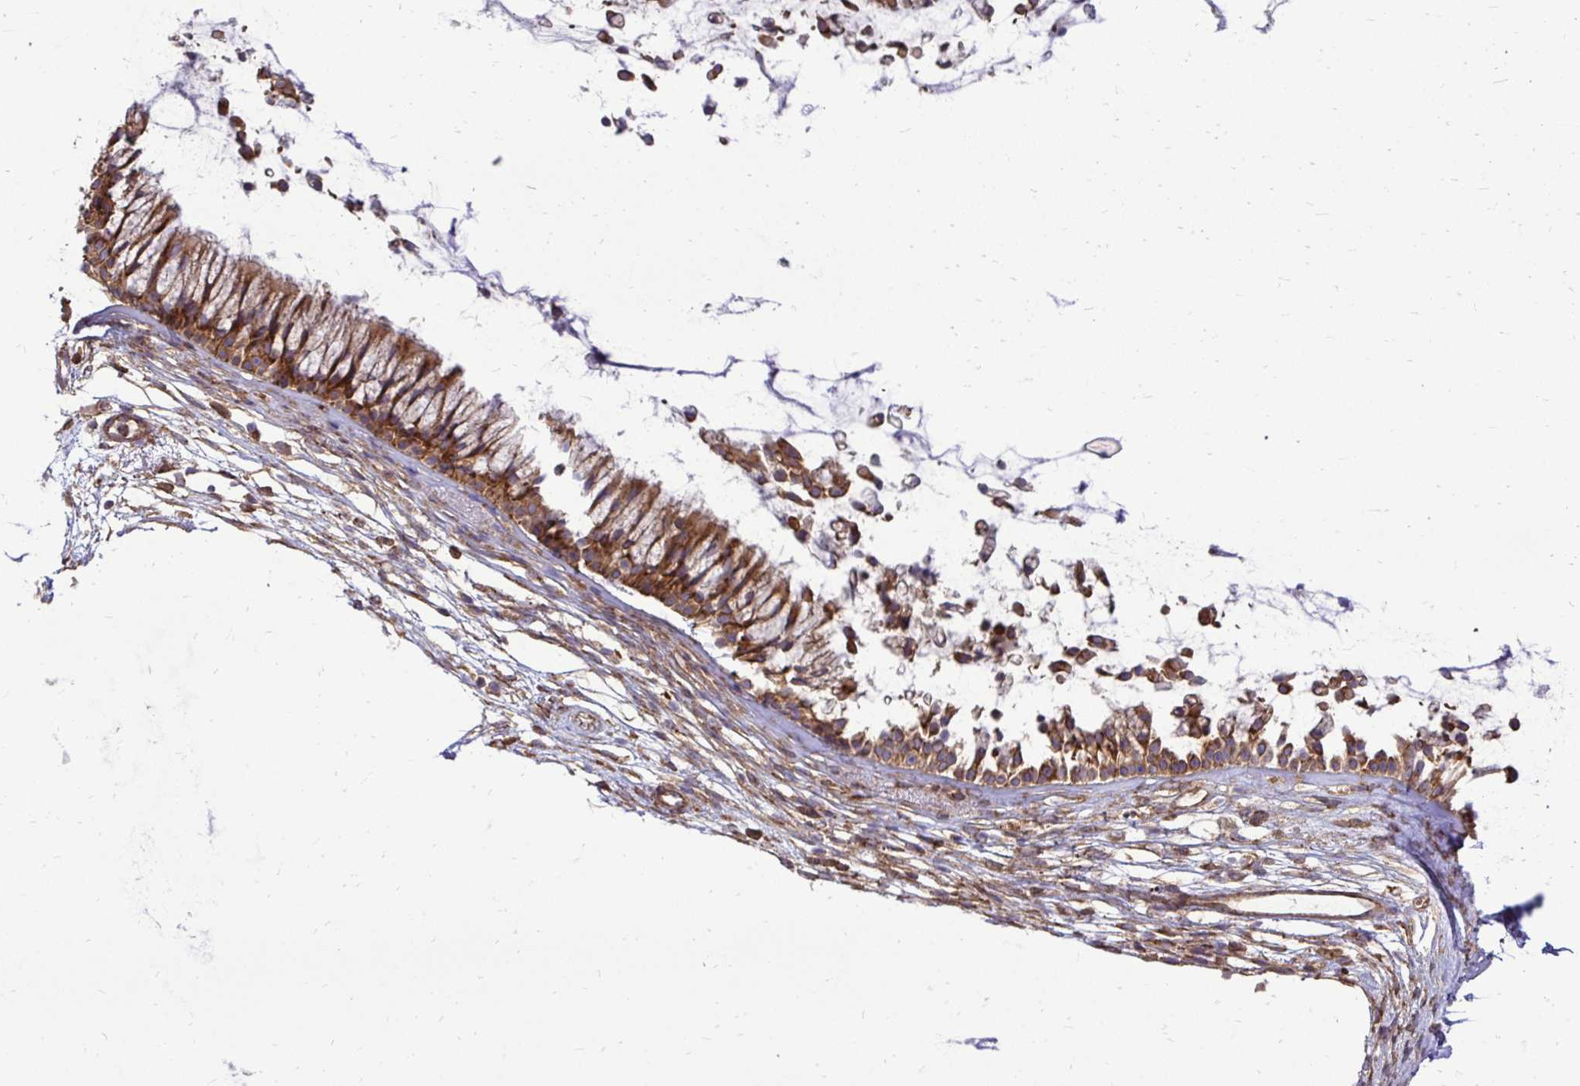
{"staining": {"intensity": "strong", "quantity": ">75%", "location": "cytoplasmic/membranous"}, "tissue": "nasopharynx", "cell_type": "Respiratory epithelial cells", "image_type": "normal", "snomed": [{"axis": "morphology", "description": "Normal tissue, NOS"}, {"axis": "topography", "description": "Nasopharynx"}], "caption": "IHC staining of normal nasopharynx, which displays high levels of strong cytoplasmic/membranous positivity in about >75% of respiratory epithelial cells indicating strong cytoplasmic/membranous protein expression. The staining was performed using DAB (3,3'-diaminobenzidine) (brown) for protein detection and nuclei were counterstained in hematoxylin (blue).", "gene": "FMR1", "patient": {"sex": "female", "age": 75}}